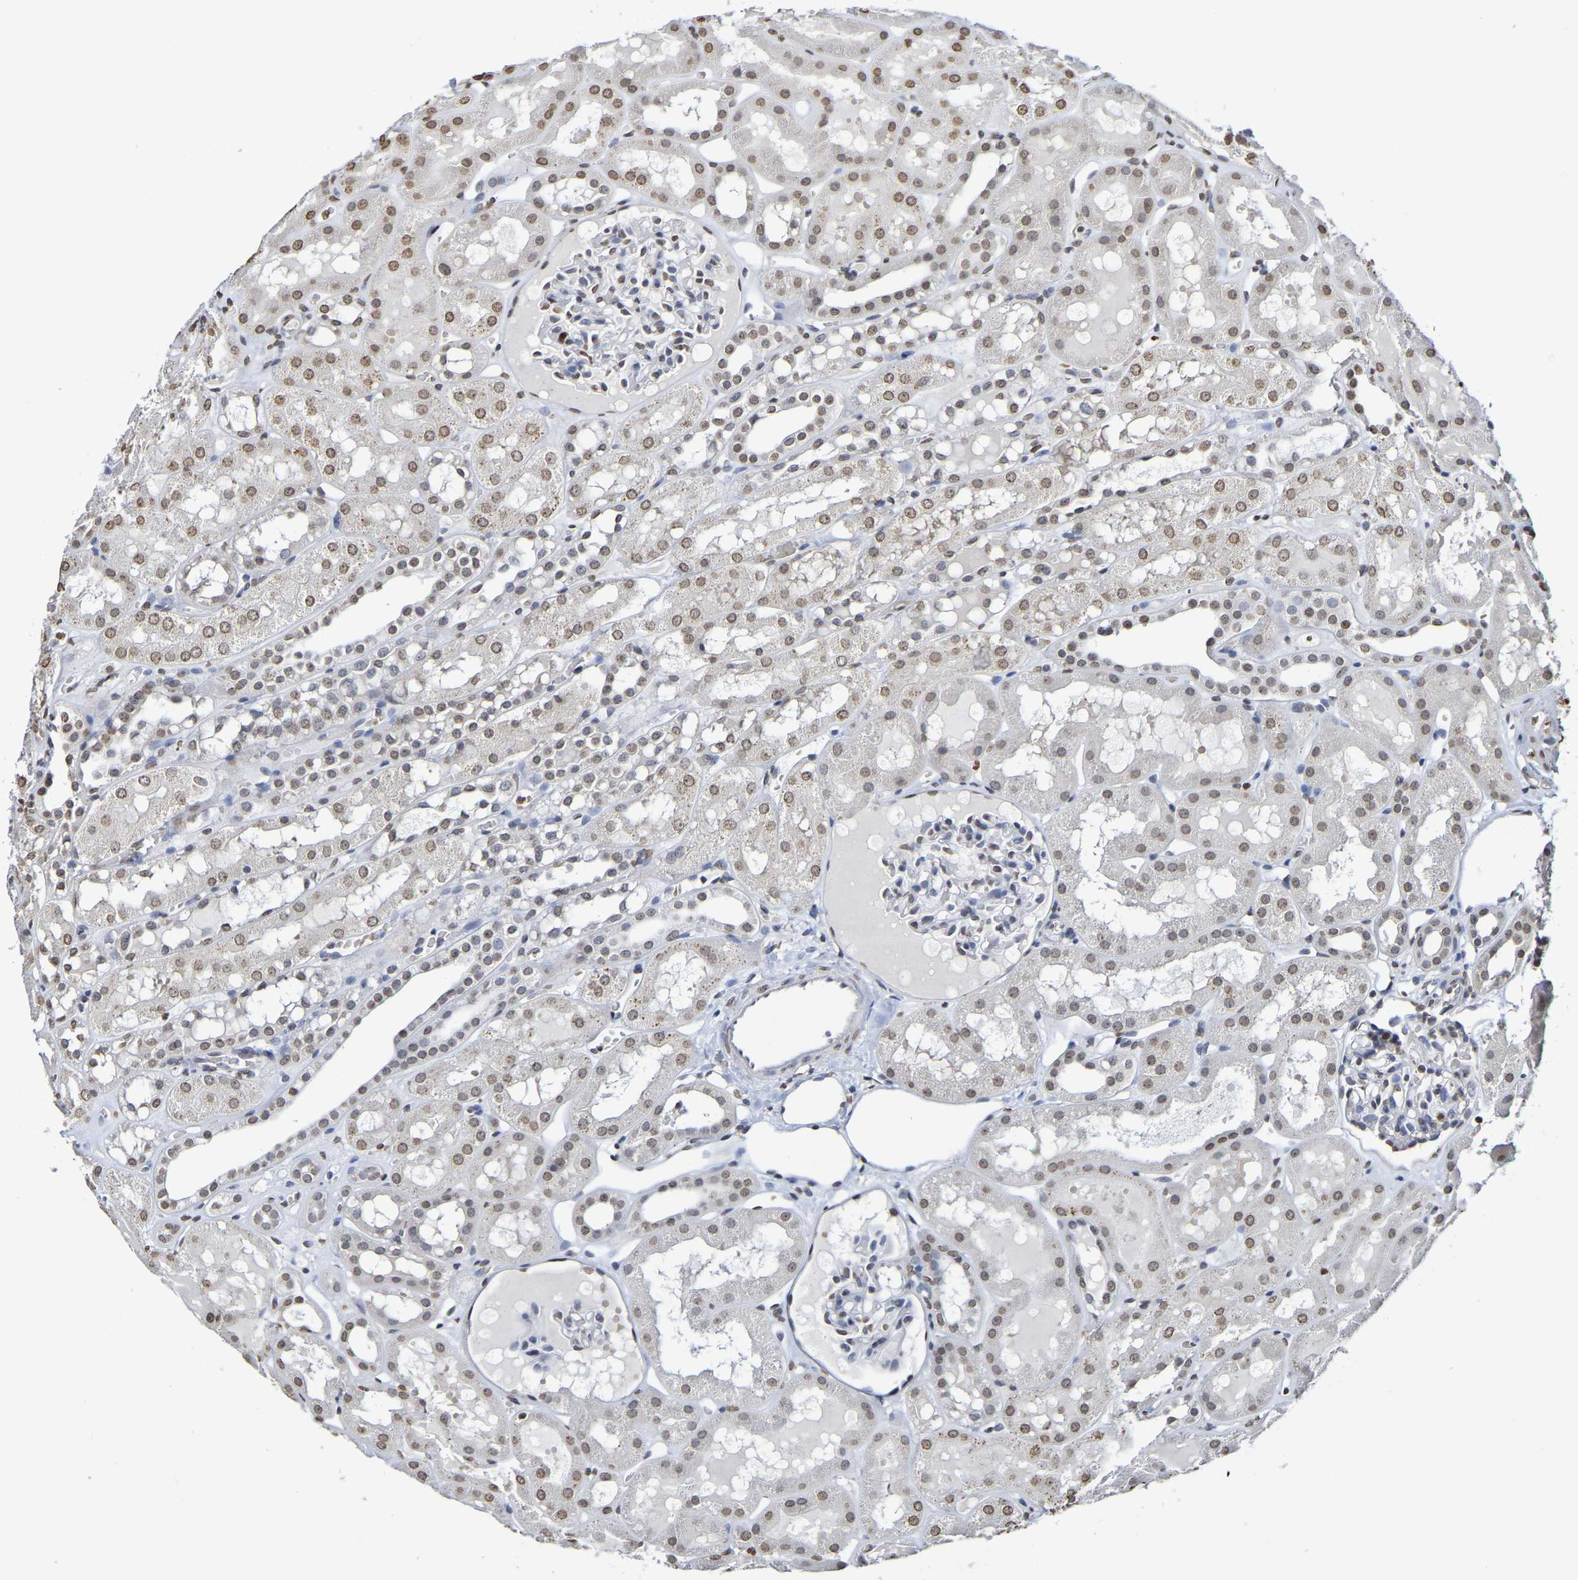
{"staining": {"intensity": "moderate", "quantity": "<25%", "location": "nuclear"}, "tissue": "kidney", "cell_type": "Cells in glomeruli", "image_type": "normal", "snomed": [{"axis": "morphology", "description": "Normal tissue, NOS"}, {"axis": "topography", "description": "Kidney"}, {"axis": "topography", "description": "Urinary bladder"}], "caption": "Kidney stained for a protein (brown) displays moderate nuclear positive expression in about <25% of cells in glomeruli.", "gene": "ATF4", "patient": {"sex": "male", "age": 16}}